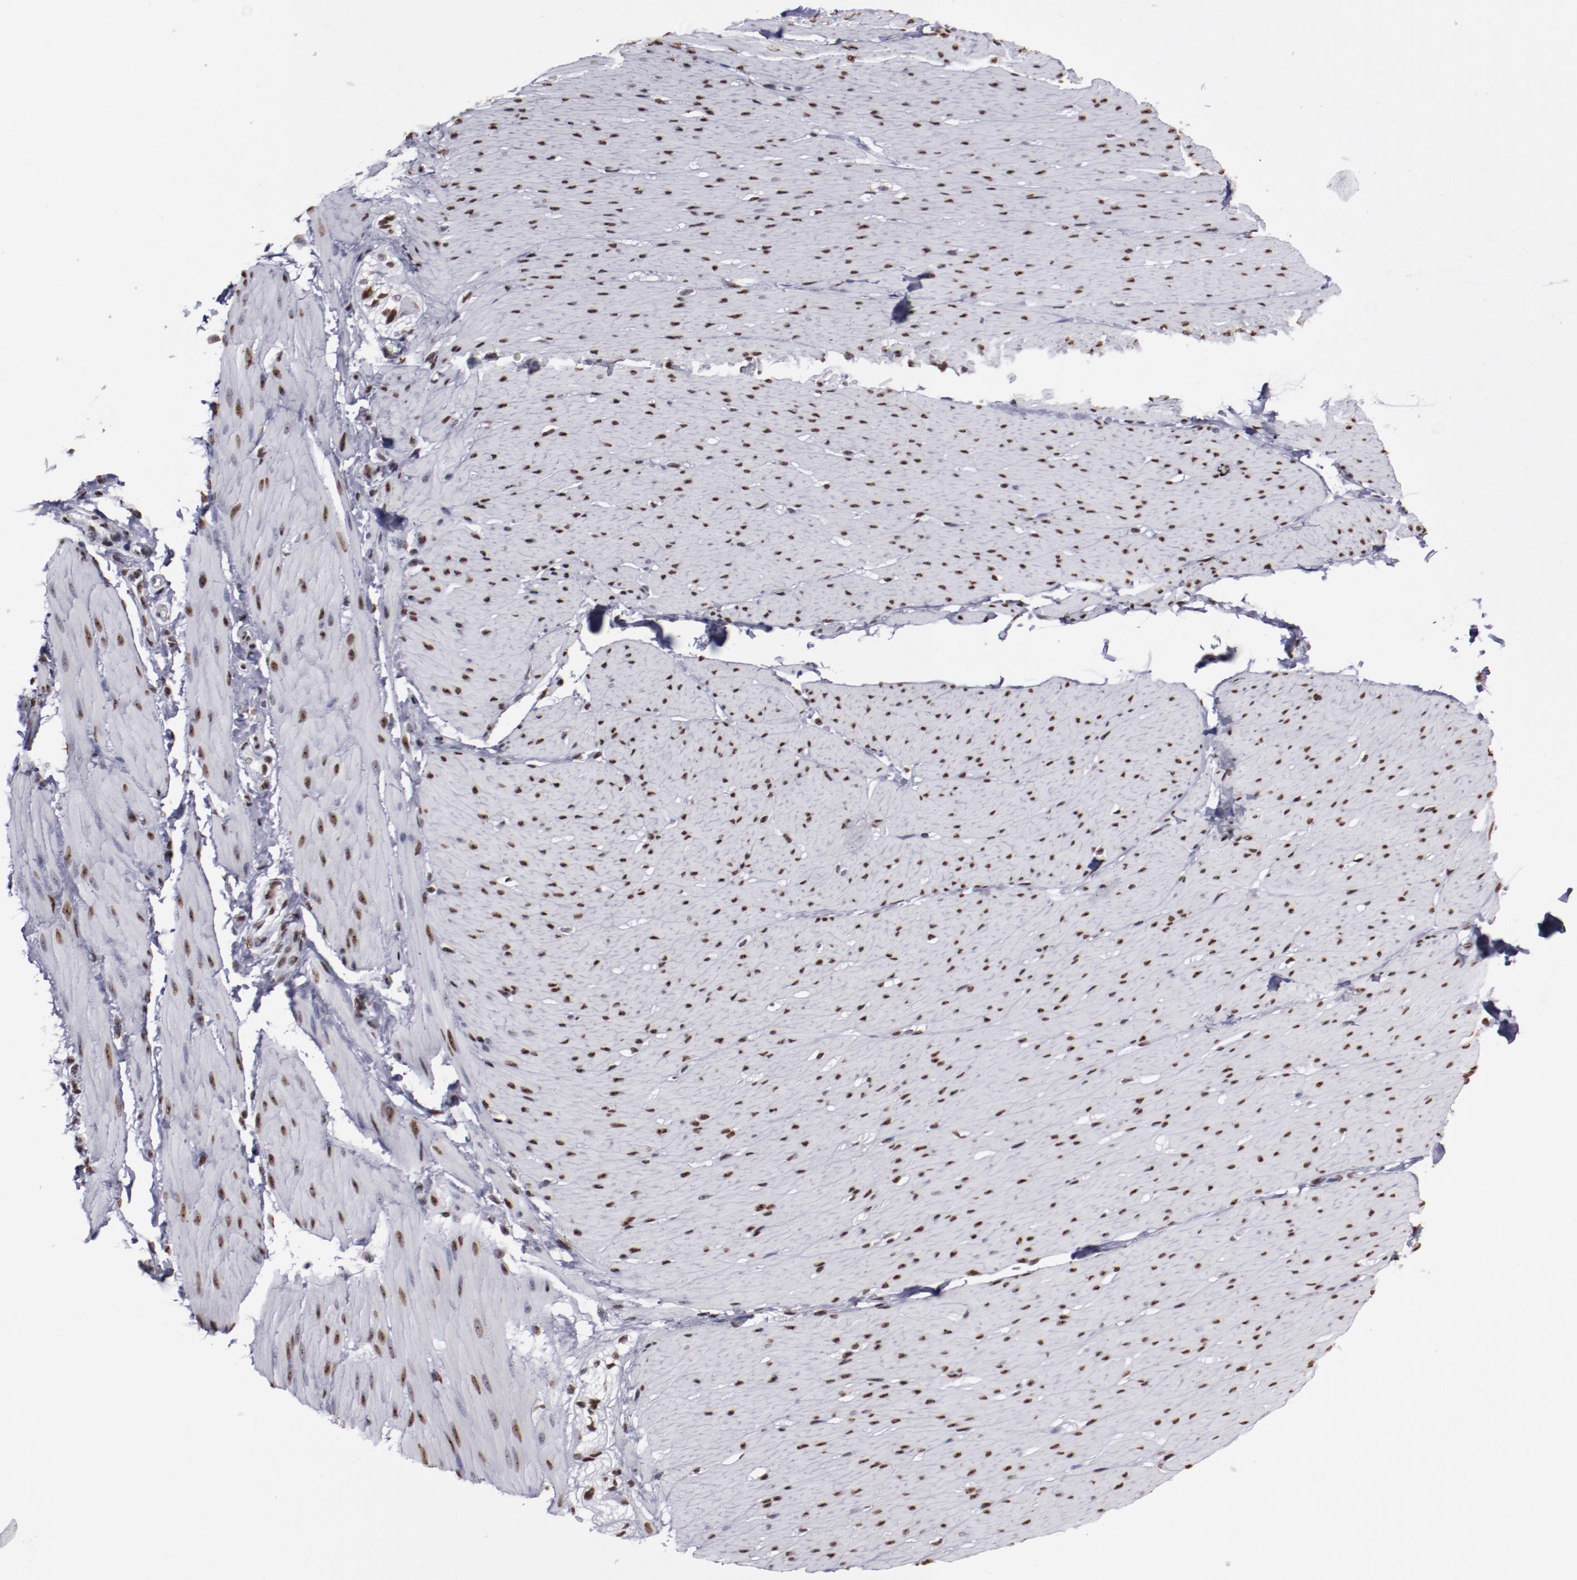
{"staining": {"intensity": "strong", "quantity": ">75%", "location": "nuclear"}, "tissue": "smooth muscle", "cell_type": "Smooth muscle cells", "image_type": "normal", "snomed": [{"axis": "morphology", "description": "Normal tissue, NOS"}, {"axis": "topography", "description": "Smooth muscle"}, {"axis": "topography", "description": "Colon"}], "caption": "Immunohistochemistry (IHC) (DAB) staining of unremarkable human smooth muscle displays strong nuclear protein positivity in about >75% of smooth muscle cells.", "gene": "HNRNPA1L3", "patient": {"sex": "male", "age": 67}}